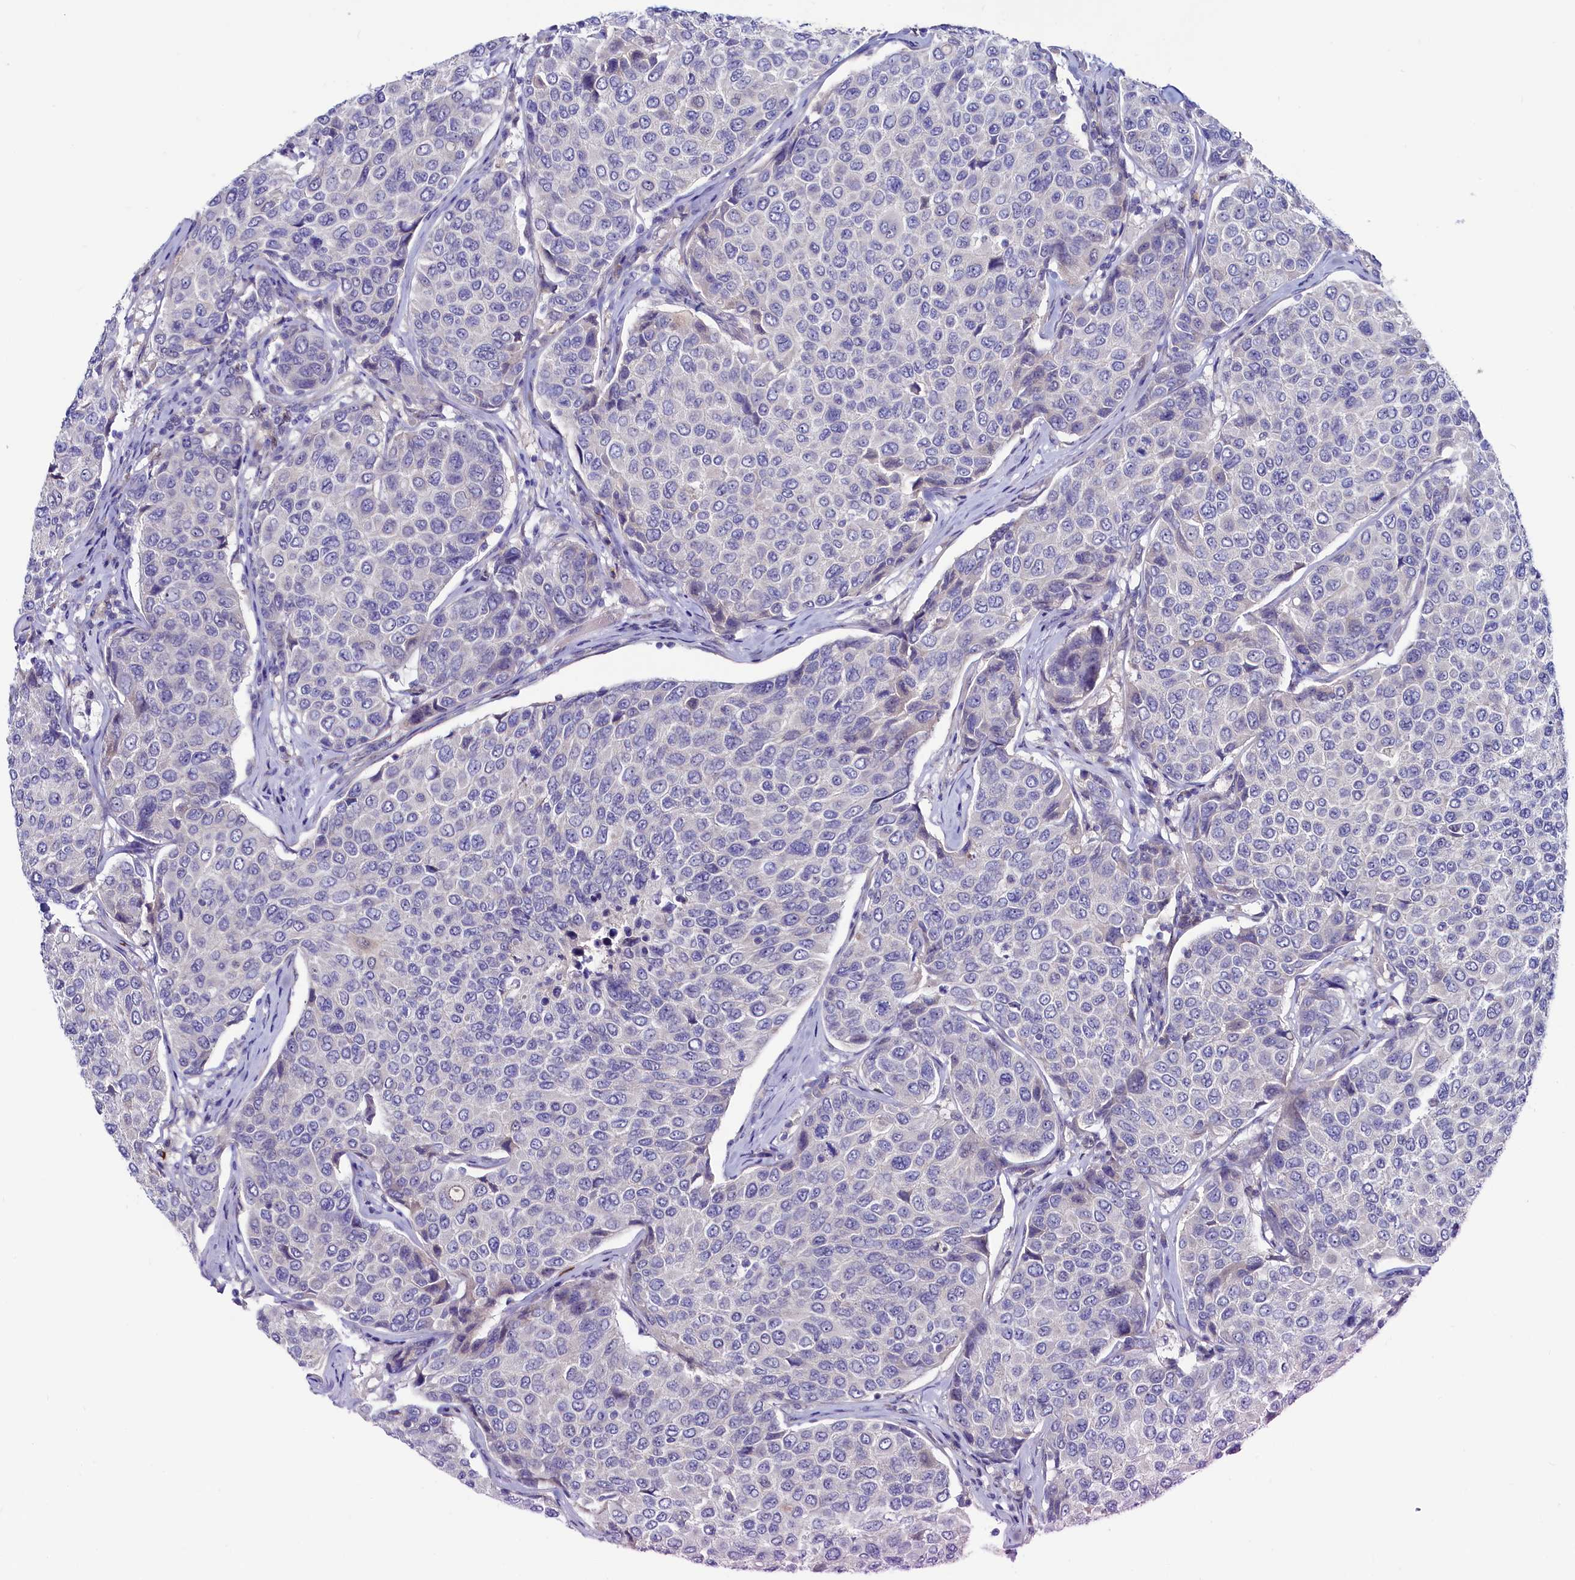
{"staining": {"intensity": "negative", "quantity": "none", "location": "none"}, "tissue": "breast cancer", "cell_type": "Tumor cells", "image_type": "cancer", "snomed": [{"axis": "morphology", "description": "Duct carcinoma"}, {"axis": "topography", "description": "Breast"}], "caption": "High magnification brightfield microscopy of breast cancer (invasive ductal carcinoma) stained with DAB (brown) and counterstained with hematoxylin (blue): tumor cells show no significant positivity.", "gene": "ASTE1", "patient": {"sex": "female", "age": 55}}